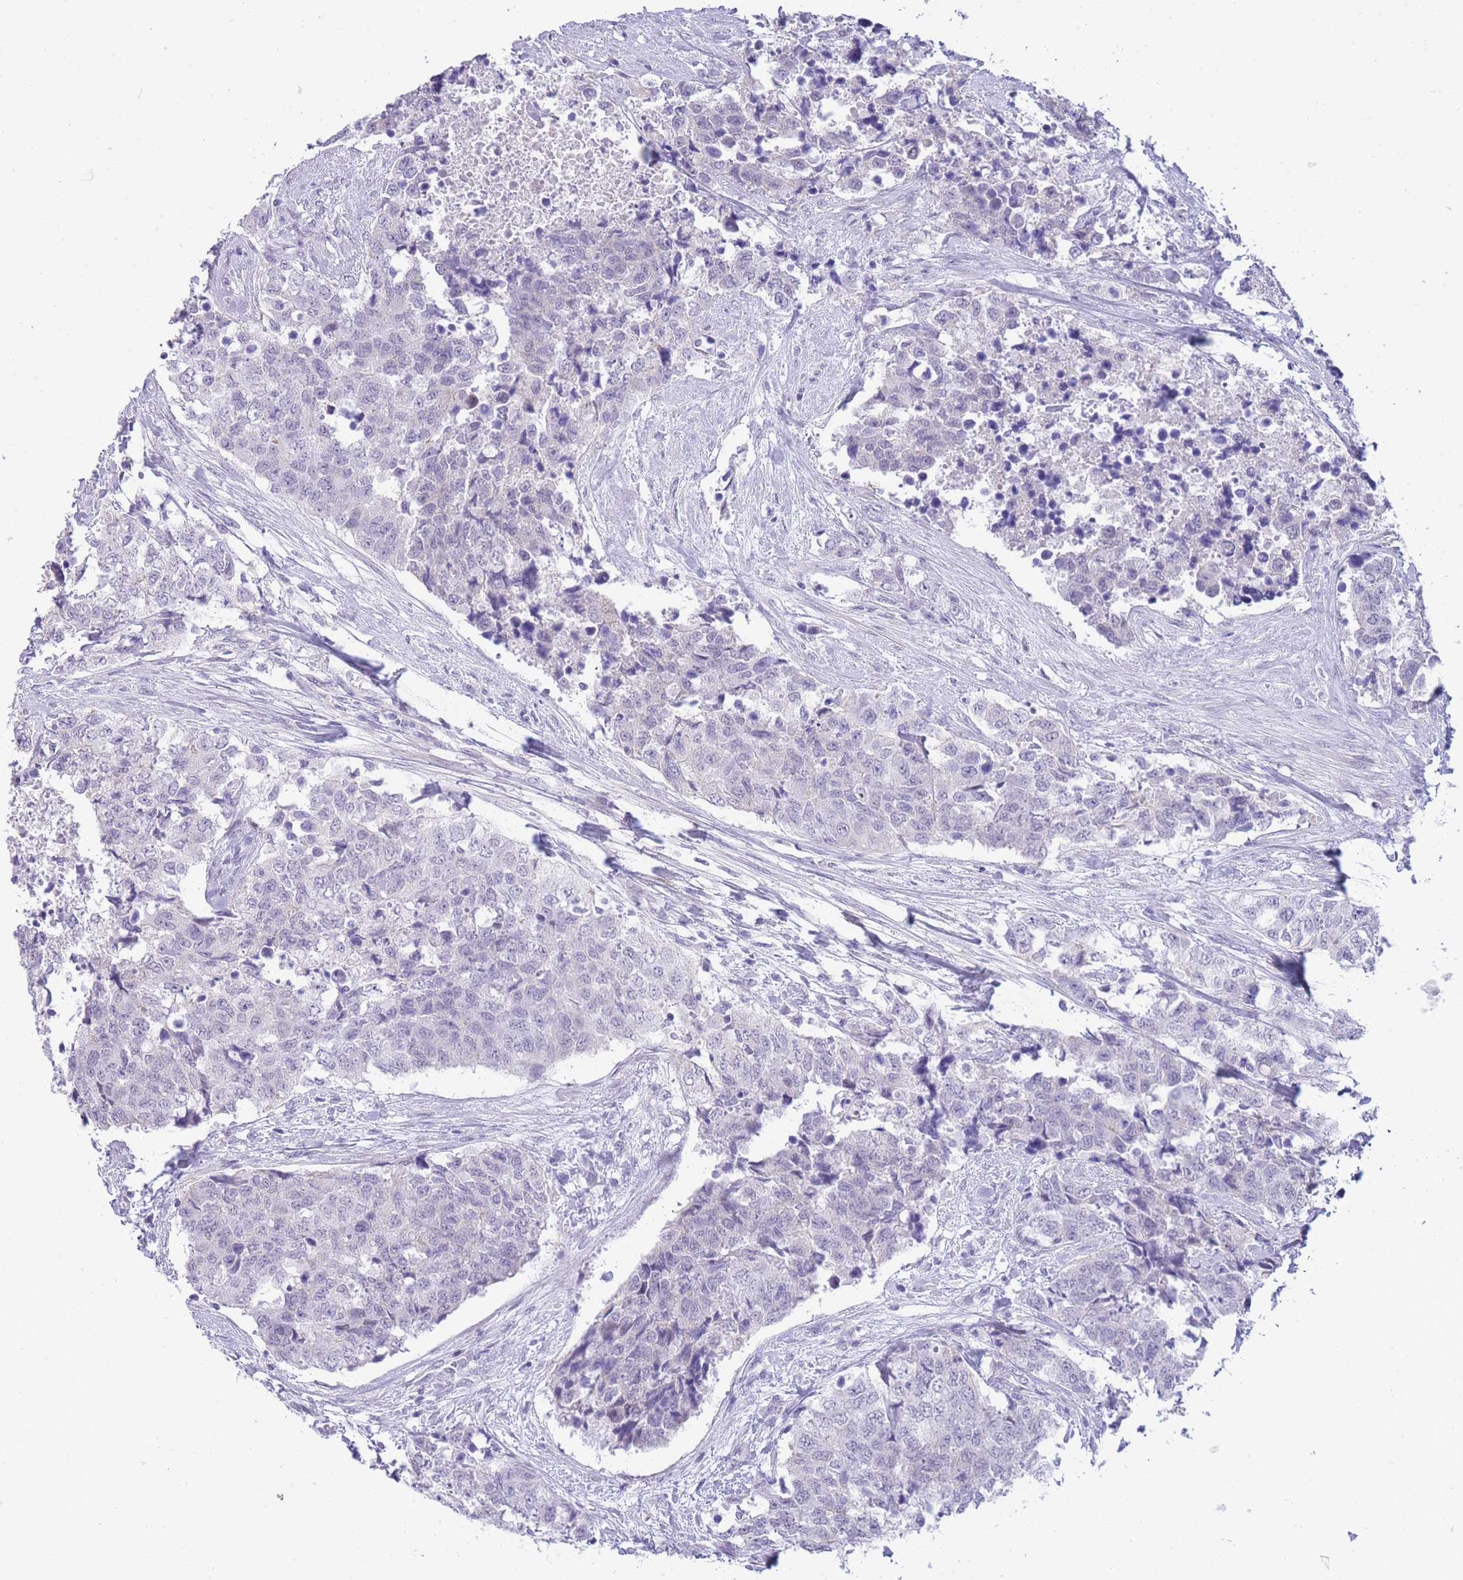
{"staining": {"intensity": "negative", "quantity": "none", "location": "none"}, "tissue": "urothelial cancer", "cell_type": "Tumor cells", "image_type": "cancer", "snomed": [{"axis": "morphology", "description": "Urothelial carcinoma, High grade"}, {"axis": "topography", "description": "Urinary bladder"}], "caption": "IHC image of urothelial cancer stained for a protein (brown), which reveals no staining in tumor cells. (DAB (3,3'-diaminobenzidine) immunohistochemistry, high magnification).", "gene": "PRR23B", "patient": {"sex": "female", "age": 78}}